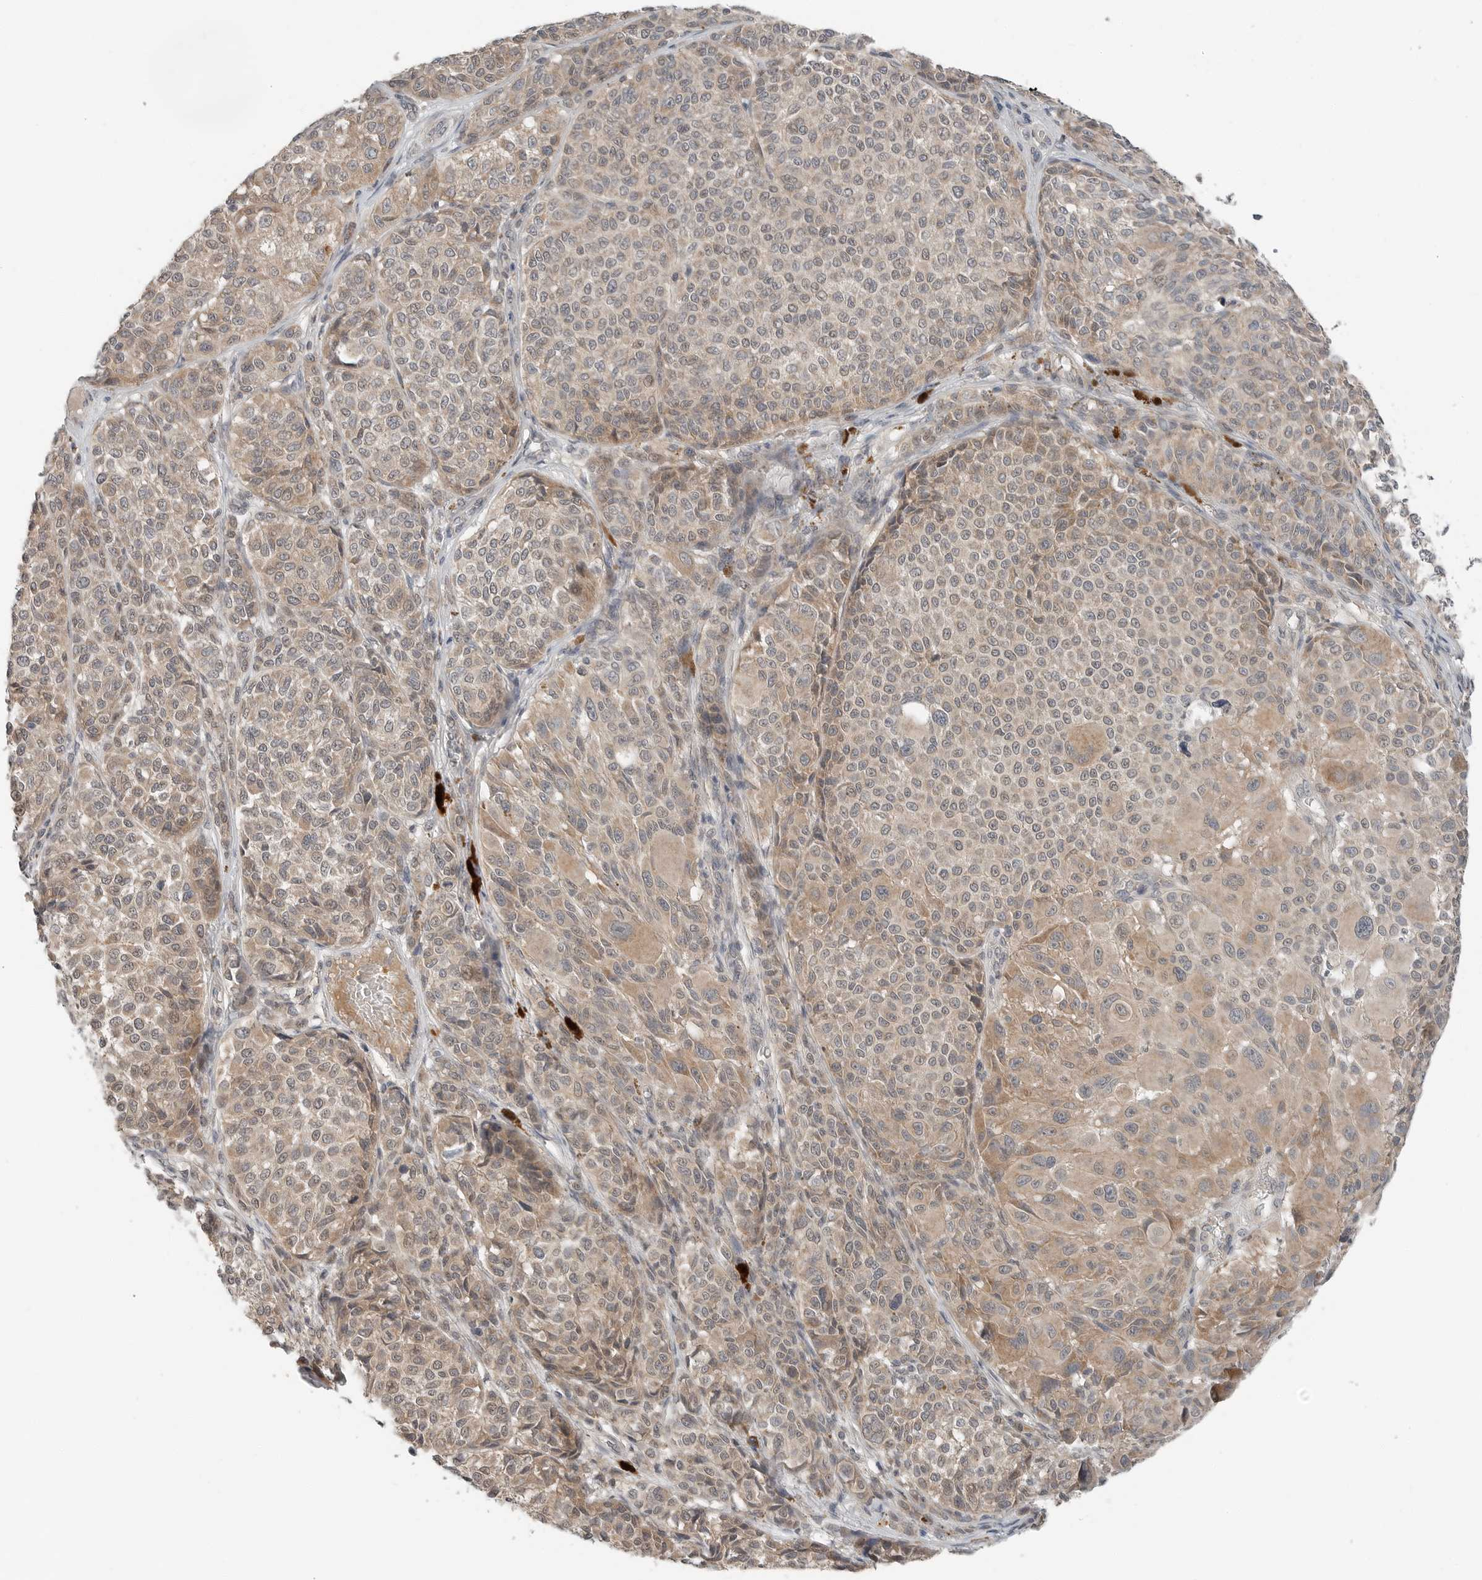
{"staining": {"intensity": "moderate", "quantity": "<25%", "location": "cytoplasmic/membranous"}, "tissue": "melanoma", "cell_type": "Tumor cells", "image_type": "cancer", "snomed": [{"axis": "morphology", "description": "Malignant melanoma, NOS"}, {"axis": "topography", "description": "Skin"}], "caption": "Malignant melanoma tissue reveals moderate cytoplasmic/membranous staining in approximately <25% of tumor cells", "gene": "FCRLB", "patient": {"sex": "male", "age": 83}}